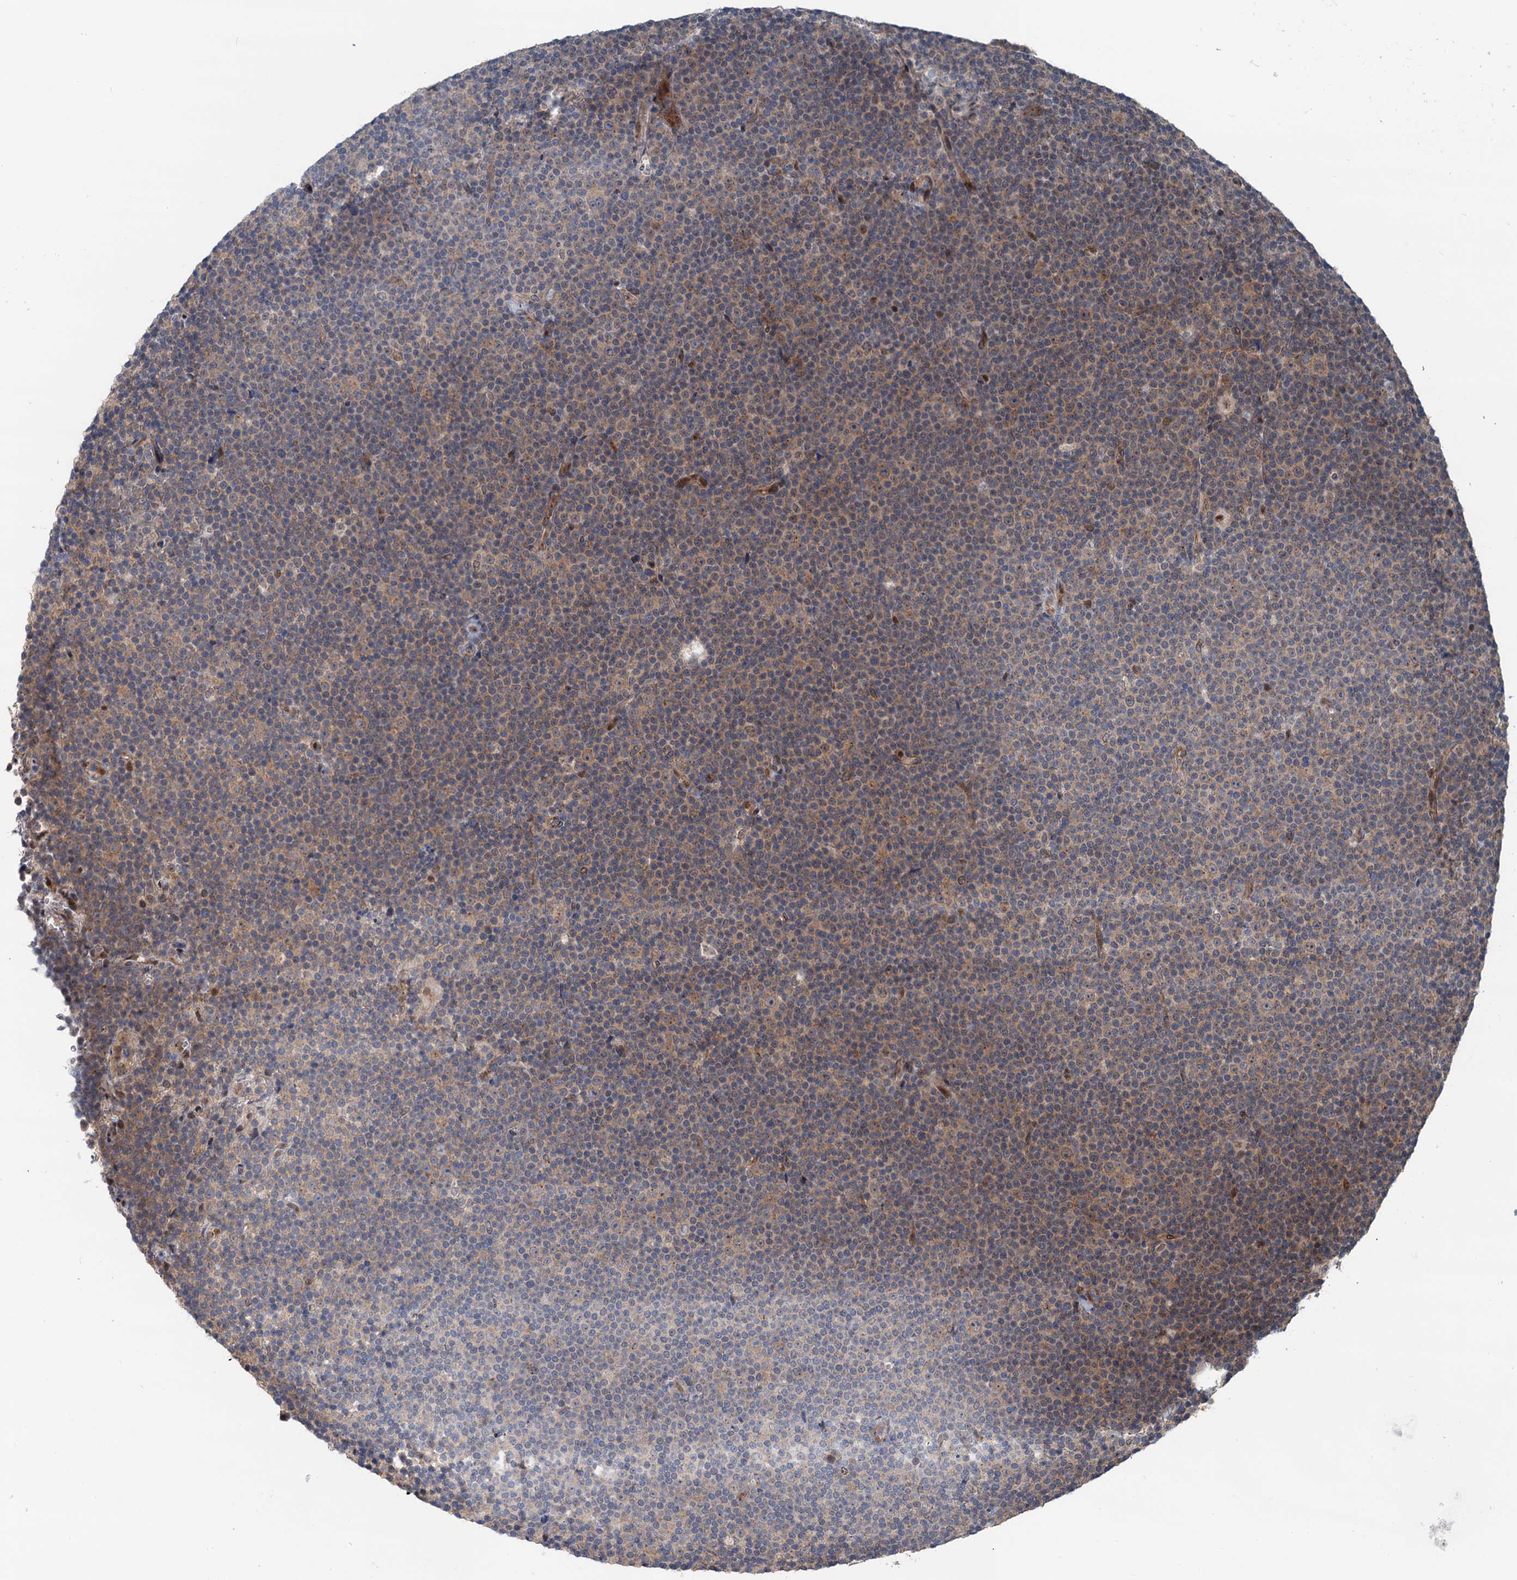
{"staining": {"intensity": "weak", "quantity": "25%-75%", "location": "cytoplasmic/membranous"}, "tissue": "lymphoma", "cell_type": "Tumor cells", "image_type": "cancer", "snomed": [{"axis": "morphology", "description": "Malignant lymphoma, non-Hodgkin's type, Low grade"}, {"axis": "topography", "description": "Lymph node"}], "caption": "Low-grade malignant lymphoma, non-Hodgkin's type was stained to show a protein in brown. There is low levels of weak cytoplasmic/membranous positivity in about 25%-75% of tumor cells.", "gene": "DYNC2I2", "patient": {"sex": "female", "age": 67}}